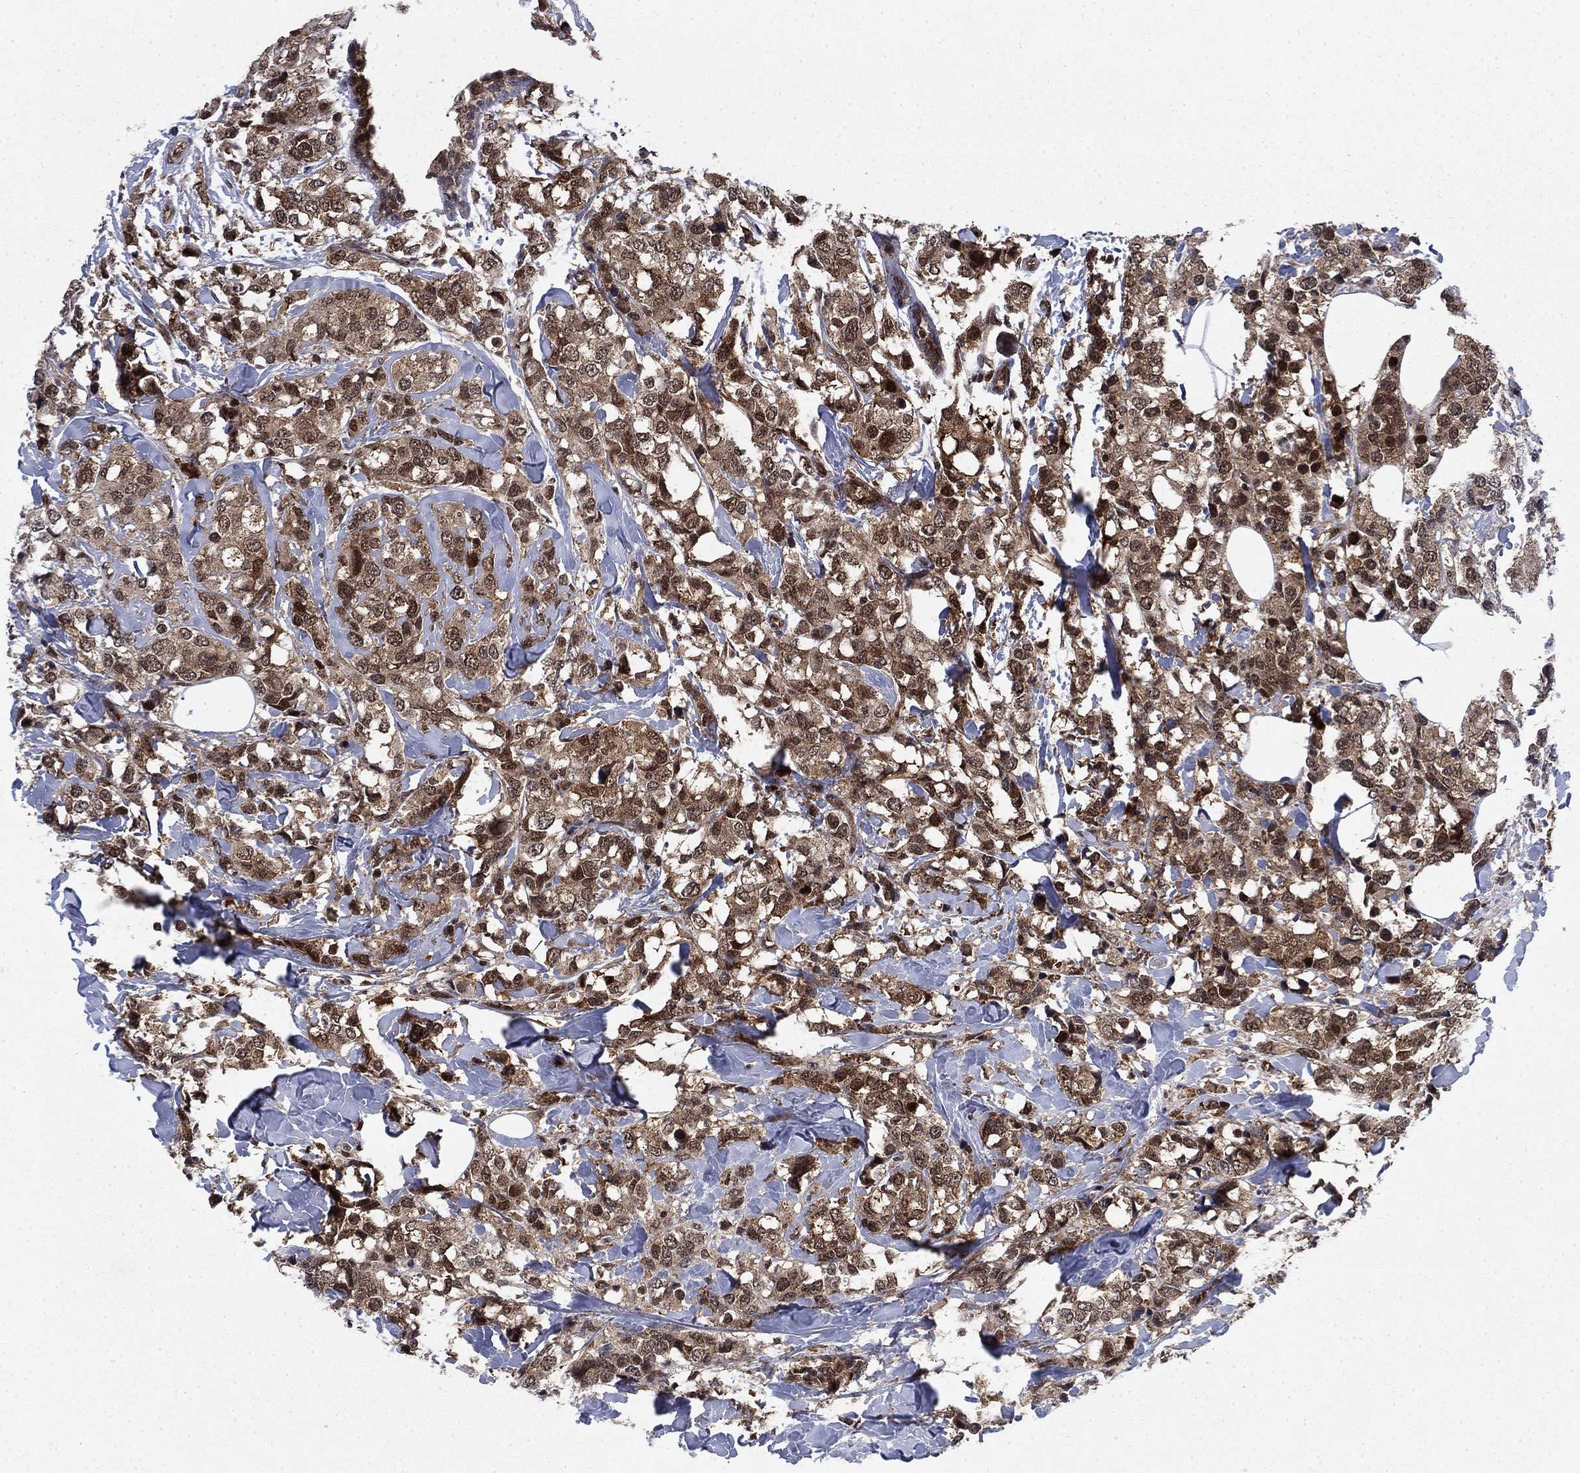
{"staining": {"intensity": "strong", "quantity": "25%-75%", "location": "cytoplasmic/membranous,nuclear"}, "tissue": "breast cancer", "cell_type": "Tumor cells", "image_type": "cancer", "snomed": [{"axis": "morphology", "description": "Lobular carcinoma"}, {"axis": "topography", "description": "Breast"}], "caption": "This micrograph displays IHC staining of lobular carcinoma (breast), with high strong cytoplasmic/membranous and nuclear staining in approximately 25%-75% of tumor cells.", "gene": "DNAJA1", "patient": {"sex": "female", "age": 59}}